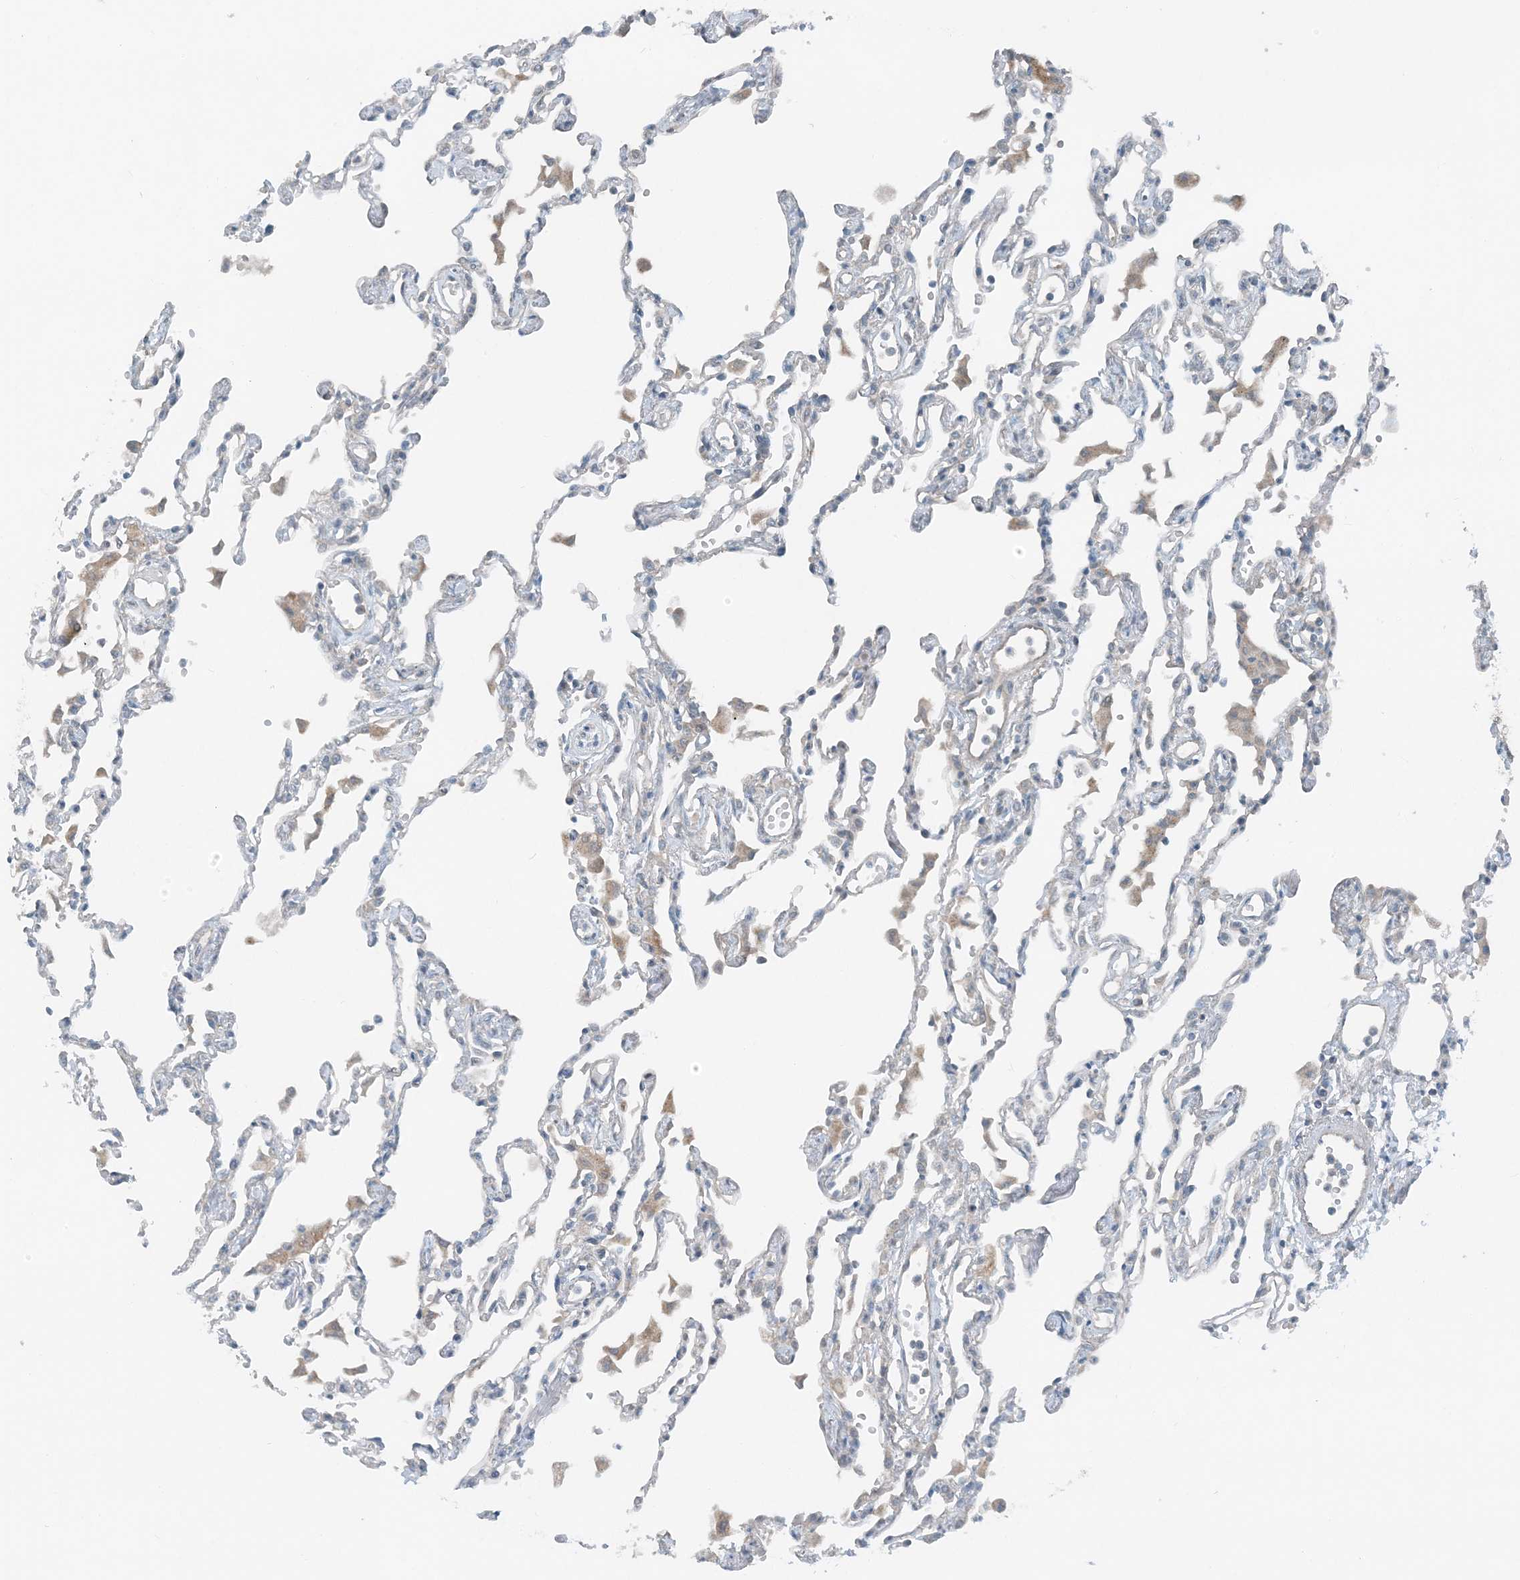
{"staining": {"intensity": "negative", "quantity": "none", "location": "none"}, "tissue": "lung", "cell_type": "Alveolar cells", "image_type": "normal", "snomed": [{"axis": "morphology", "description": "Normal tissue, NOS"}, {"axis": "topography", "description": "Bronchus"}, {"axis": "topography", "description": "Lung"}], "caption": "Unremarkable lung was stained to show a protein in brown. There is no significant expression in alveolar cells. (Stains: DAB IHC with hematoxylin counter stain, Microscopy: brightfield microscopy at high magnification).", "gene": "MITD1", "patient": {"sex": "female", "age": 49}}